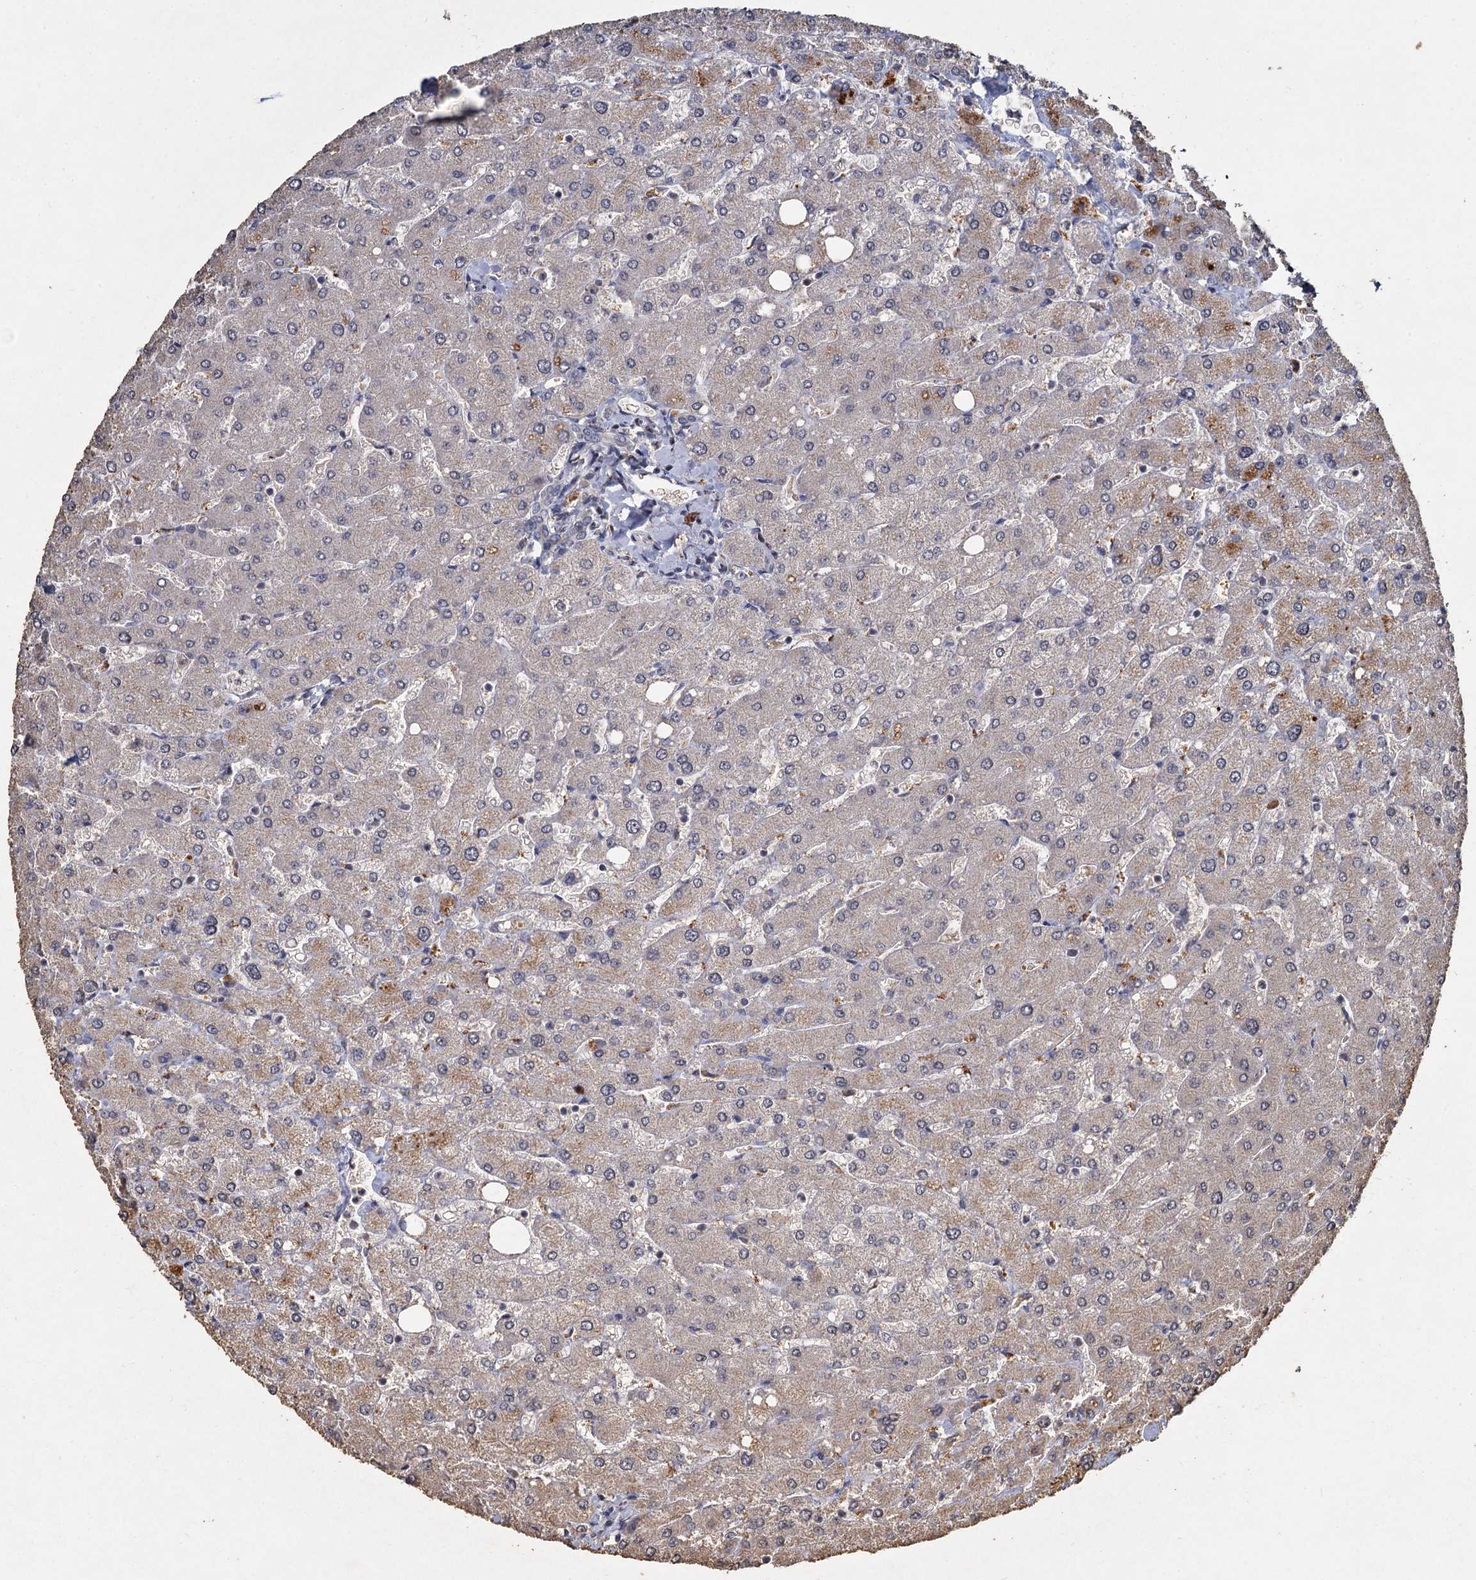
{"staining": {"intensity": "negative", "quantity": "none", "location": "none"}, "tissue": "liver", "cell_type": "Cholangiocytes", "image_type": "normal", "snomed": [{"axis": "morphology", "description": "Normal tissue, NOS"}, {"axis": "topography", "description": "Liver"}], "caption": "Immunohistochemistry histopathology image of normal liver stained for a protein (brown), which displays no positivity in cholangiocytes.", "gene": "CCDC61", "patient": {"sex": "male", "age": 55}}